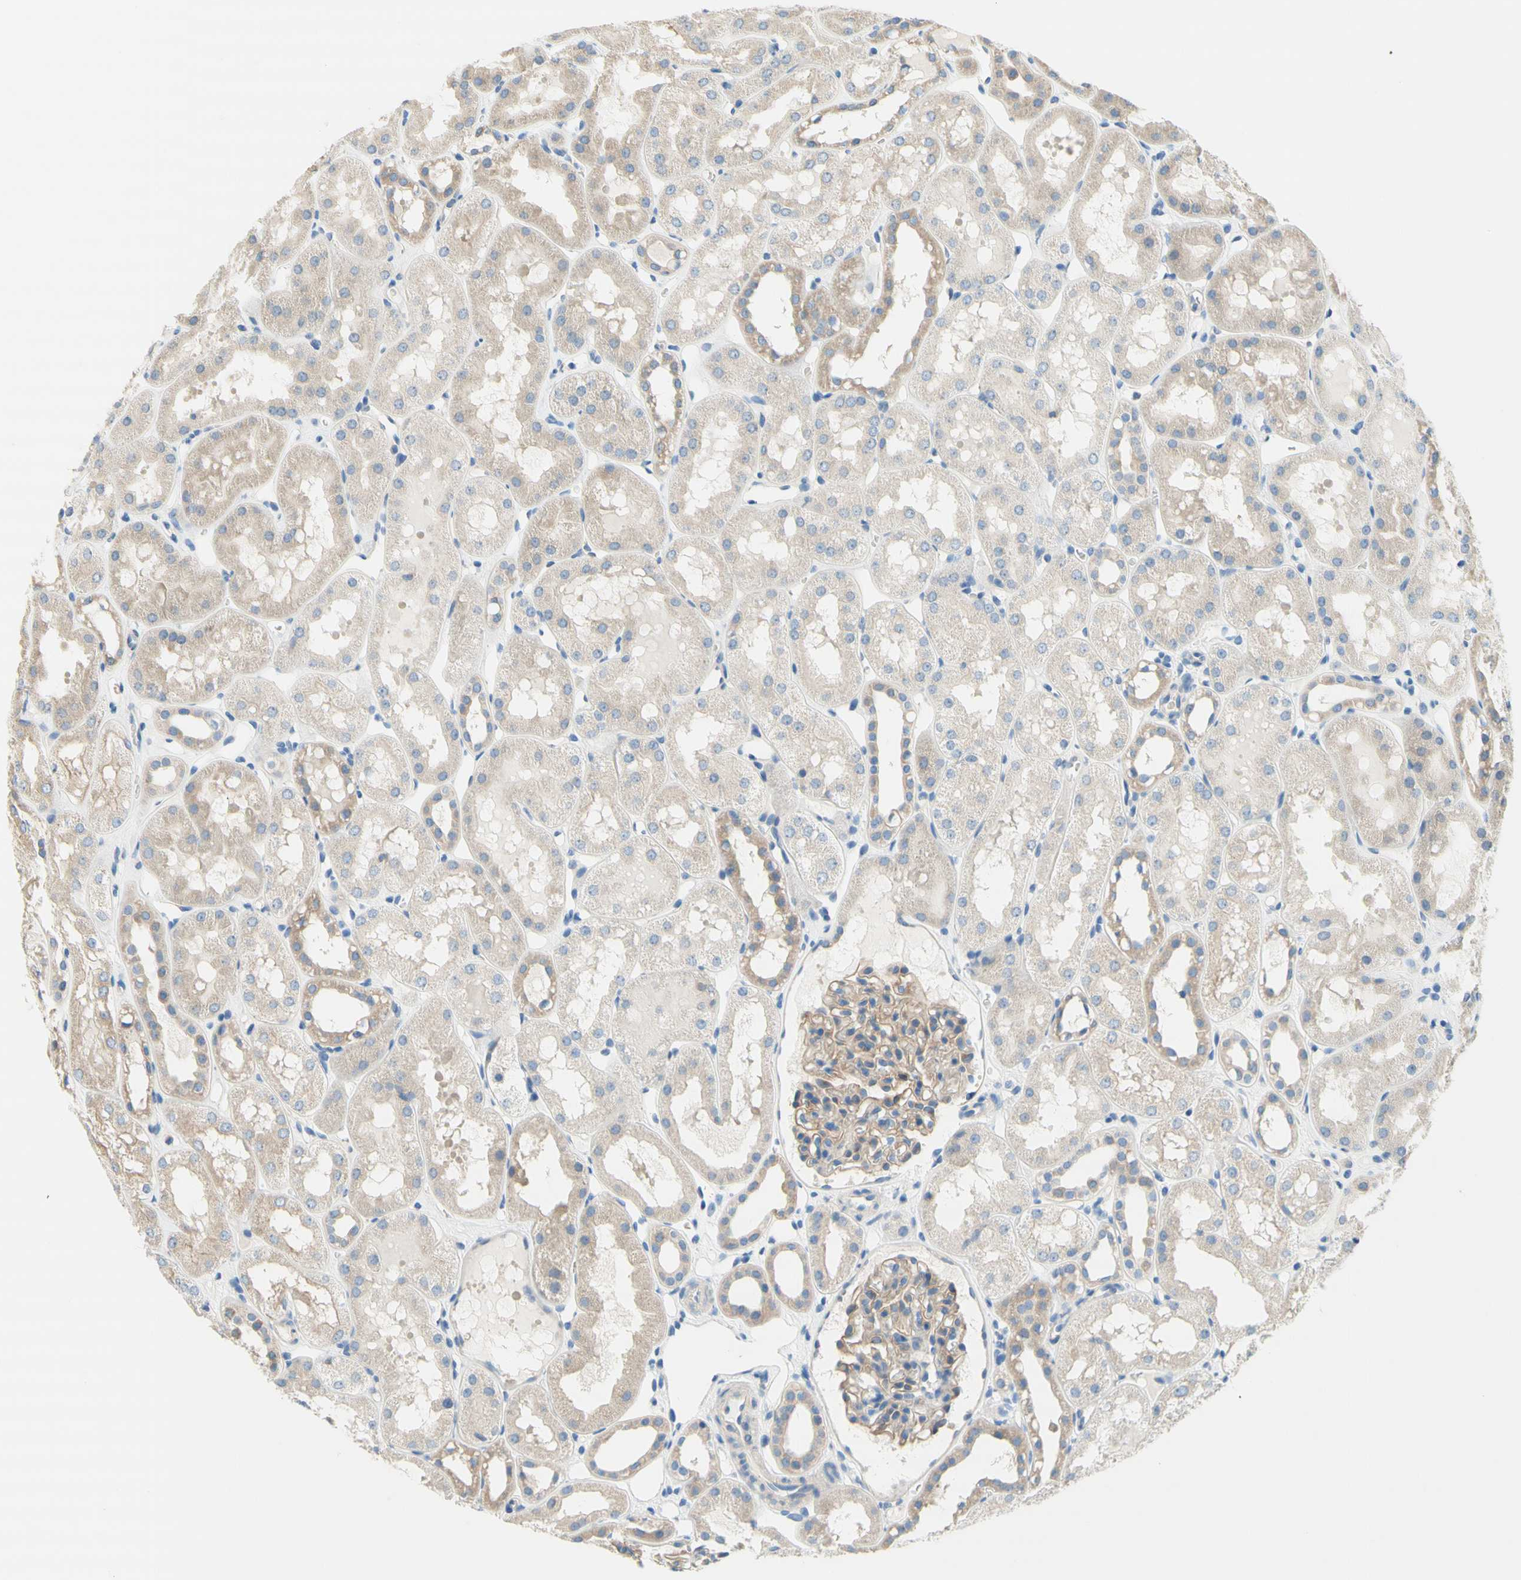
{"staining": {"intensity": "weak", "quantity": ">75%", "location": "cytoplasmic/membranous"}, "tissue": "kidney", "cell_type": "Cells in glomeruli", "image_type": "normal", "snomed": [{"axis": "morphology", "description": "Normal tissue, NOS"}, {"axis": "topography", "description": "Kidney"}, {"axis": "topography", "description": "Urinary bladder"}], "caption": "IHC (DAB (3,3'-diaminobenzidine)) staining of normal kidney displays weak cytoplasmic/membranous protein positivity in approximately >75% of cells in glomeruli.", "gene": "F3", "patient": {"sex": "male", "age": 16}}